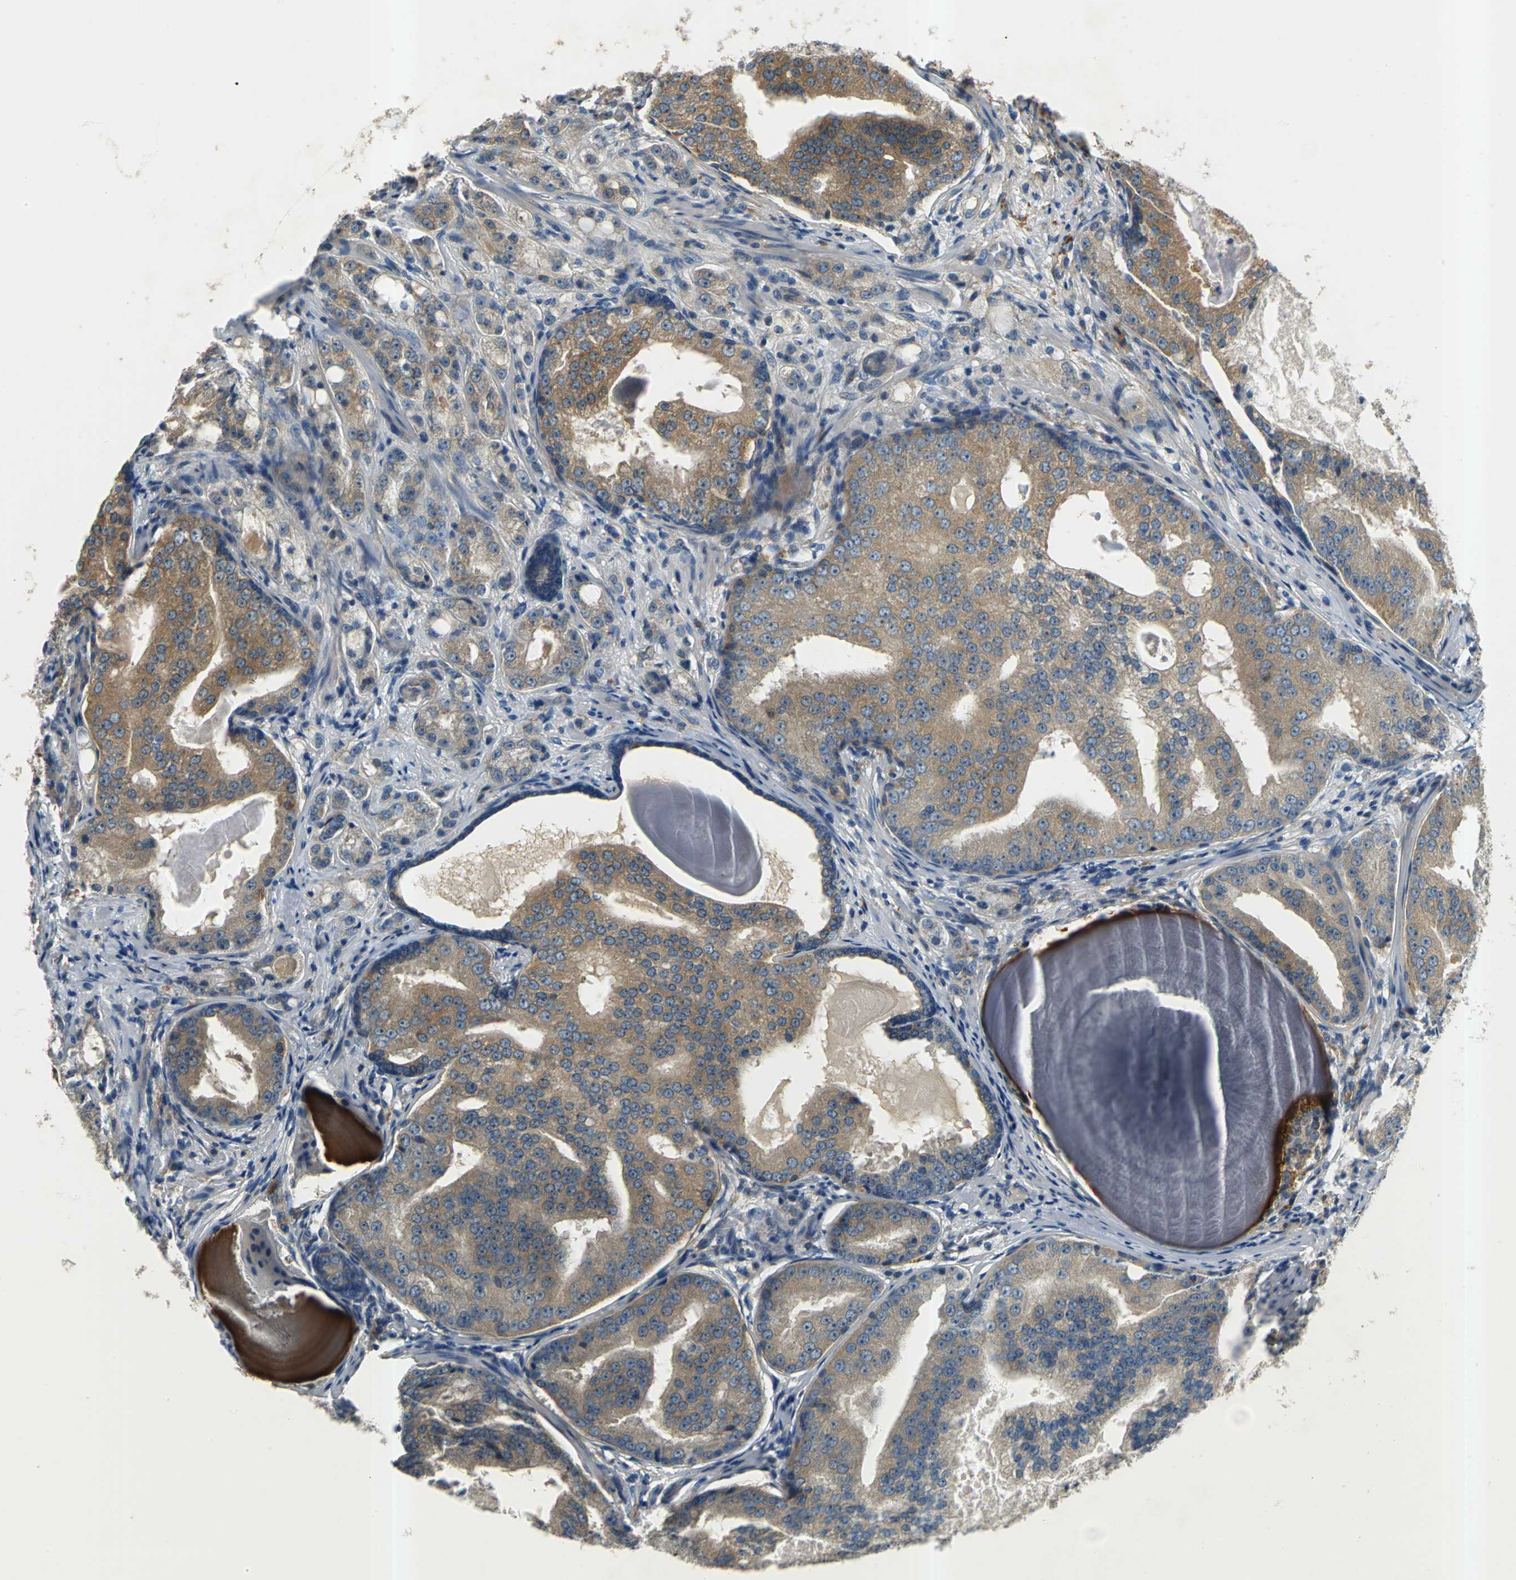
{"staining": {"intensity": "moderate", "quantity": ">75%", "location": "cytoplasmic/membranous"}, "tissue": "prostate cancer", "cell_type": "Tumor cells", "image_type": "cancer", "snomed": [{"axis": "morphology", "description": "Adenocarcinoma, High grade"}, {"axis": "topography", "description": "Prostate"}], "caption": "Protein analysis of prostate adenocarcinoma (high-grade) tissue displays moderate cytoplasmic/membranous positivity in about >75% of tumor cells. (IHC, brightfield microscopy, high magnification).", "gene": "SLC16A7", "patient": {"sex": "male", "age": 68}}